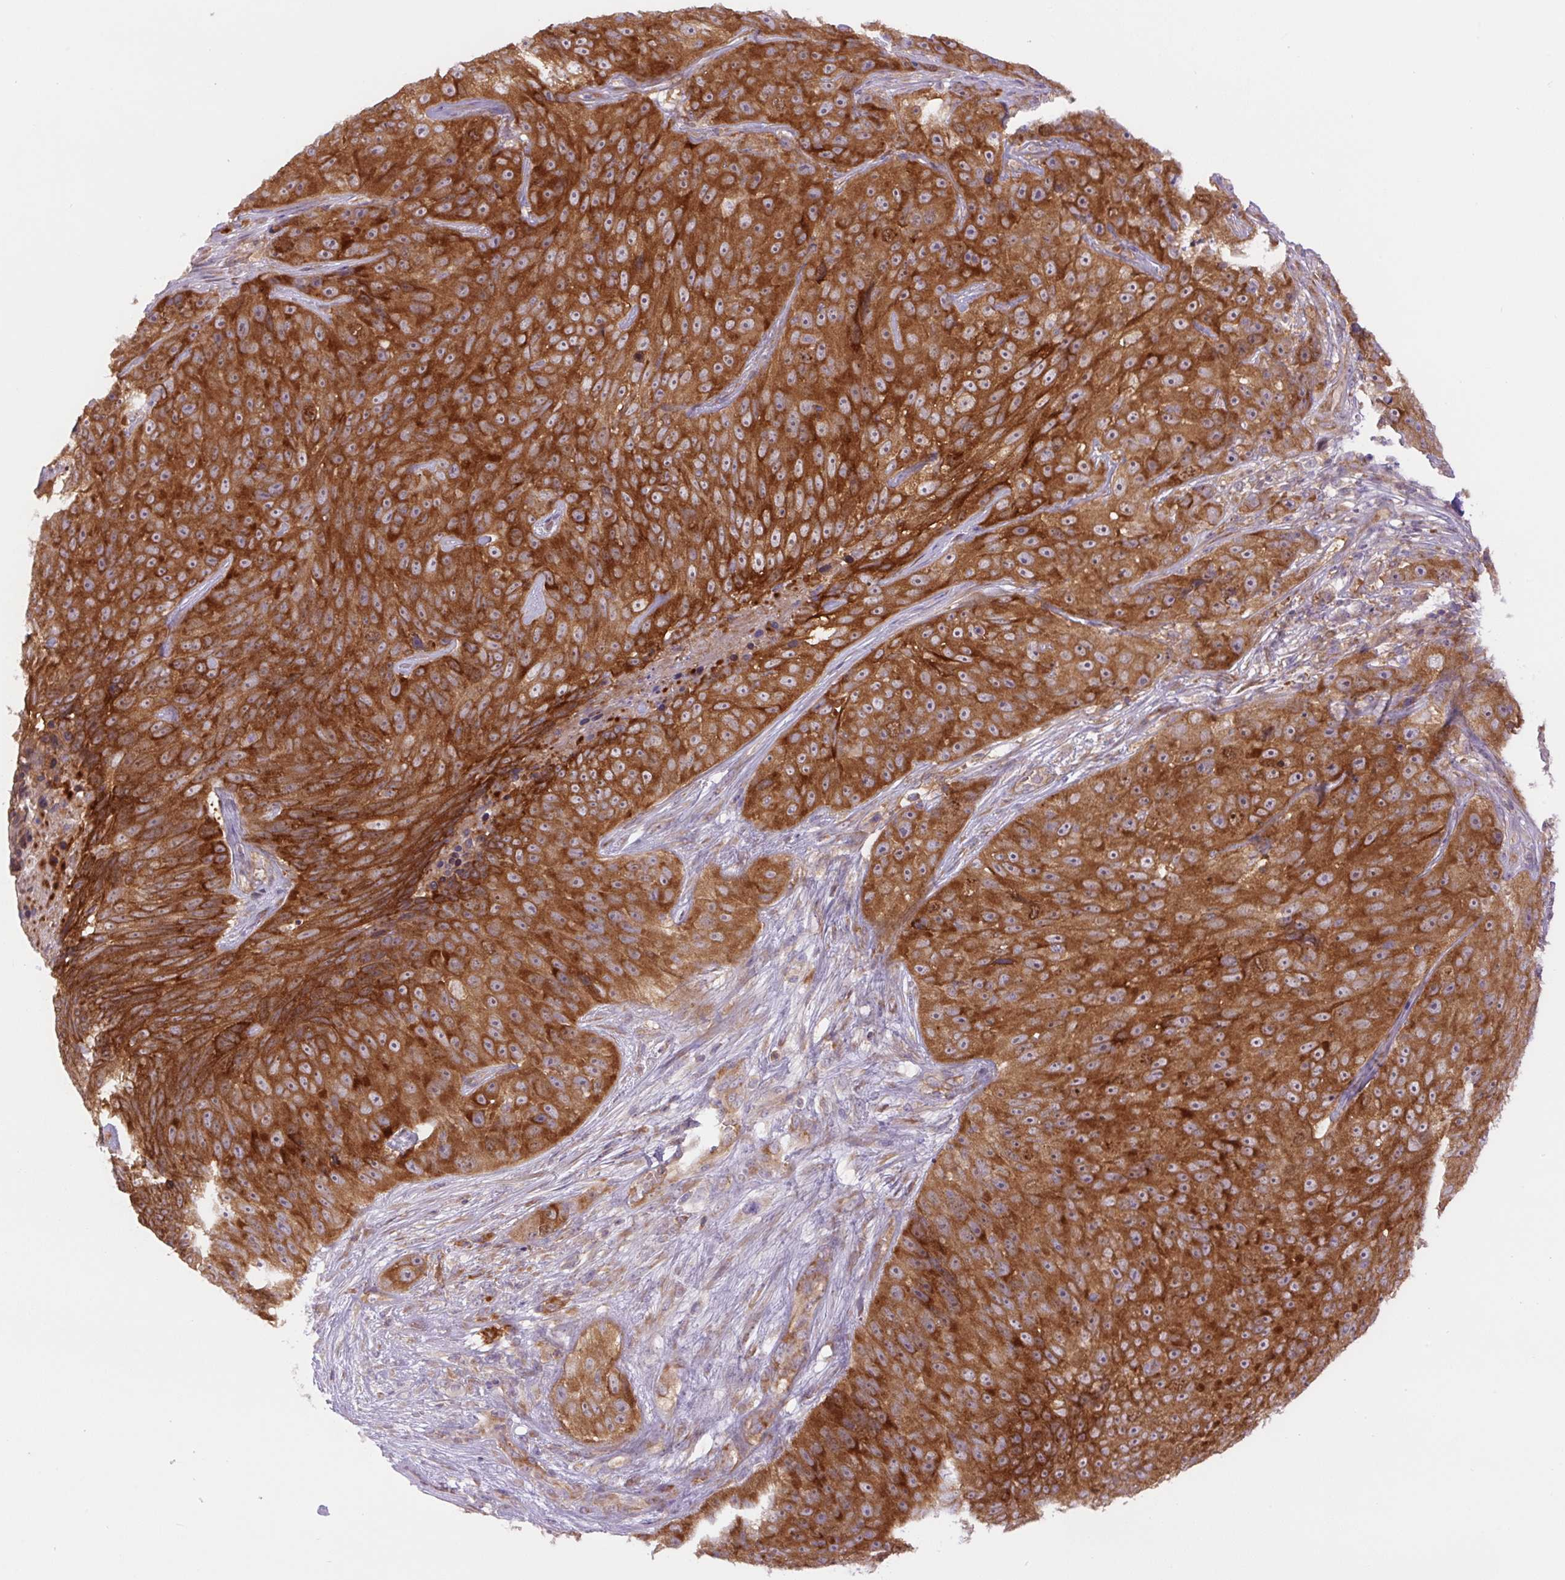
{"staining": {"intensity": "moderate", "quantity": ">75%", "location": "cytoplasmic/membranous"}, "tissue": "skin cancer", "cell_type": "Tumor cells", "image_type": "cancer", "snomed": [{"axis": "morphology", "description": "Squamous cell carcinoma, NOS"}, {"axis": "topography", "description": "Skin"}], "caption": "Protein staining by immunohistochemistry demonstrates moderate cytoplasmic/membranous positivity in approximately >75% of tumor cells in skin squamous cell carcinoma.", "gene": "MINK1", "patient": {"sex": "female", "age": 87}}